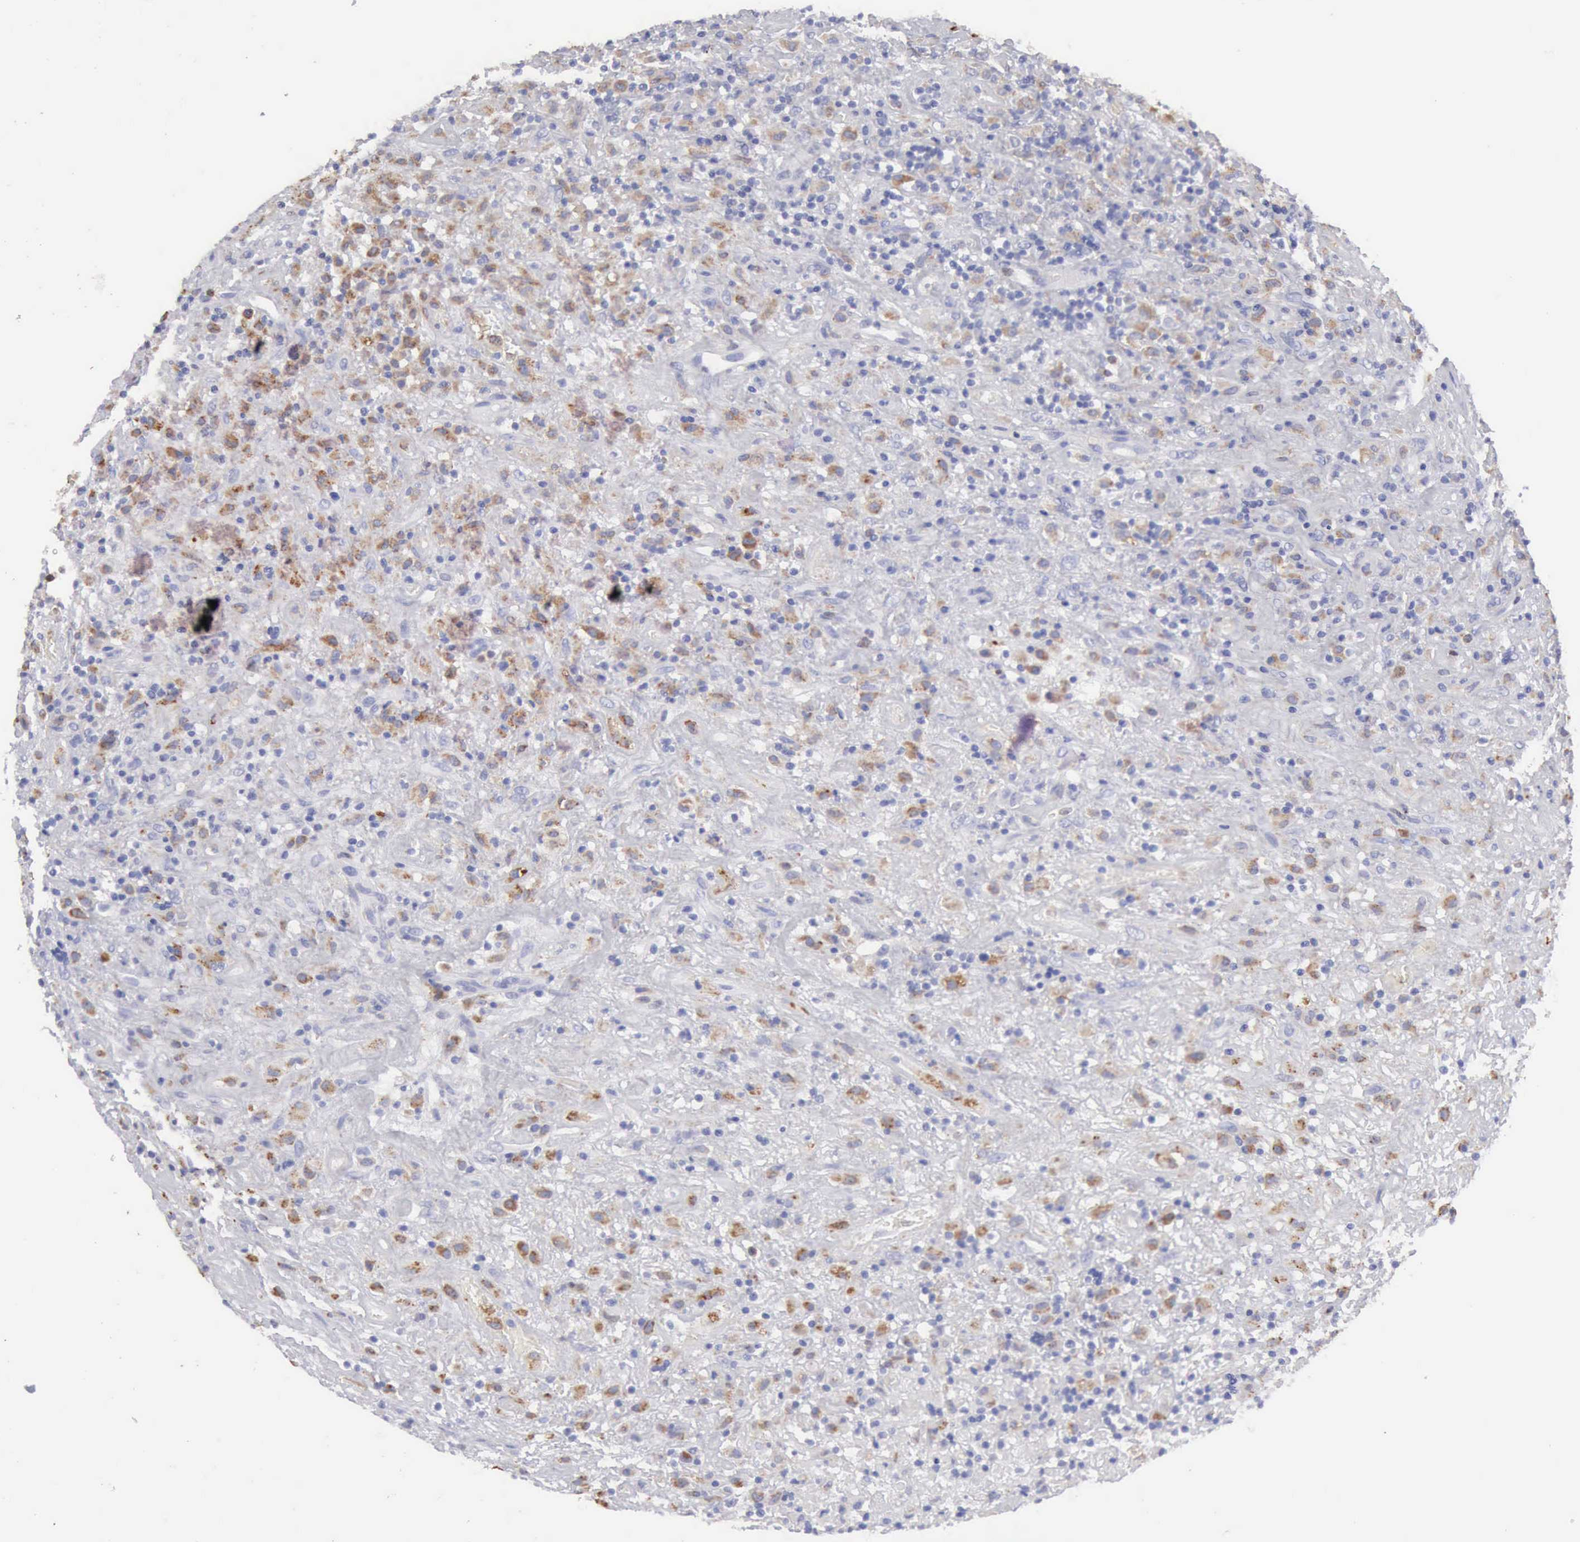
{"staining": {"intensity": "negative", "quantity": "none", "location": "none"}, "tissue": "lymphoma", "cell_type": "Tumor cells", "image_type": "cancer", "snomed": [{"axis": "morphology", "description": "Hodgkin's disease, NOS"}, {"axis": "topography", "description": "Lymph node"}], "caption": "This is an IHC photomicrograph of human Hodgkin's disease. There is no staining in tumor cells.", "gene": "CTSS", "patient": {"sex": "male", "age": 46}}